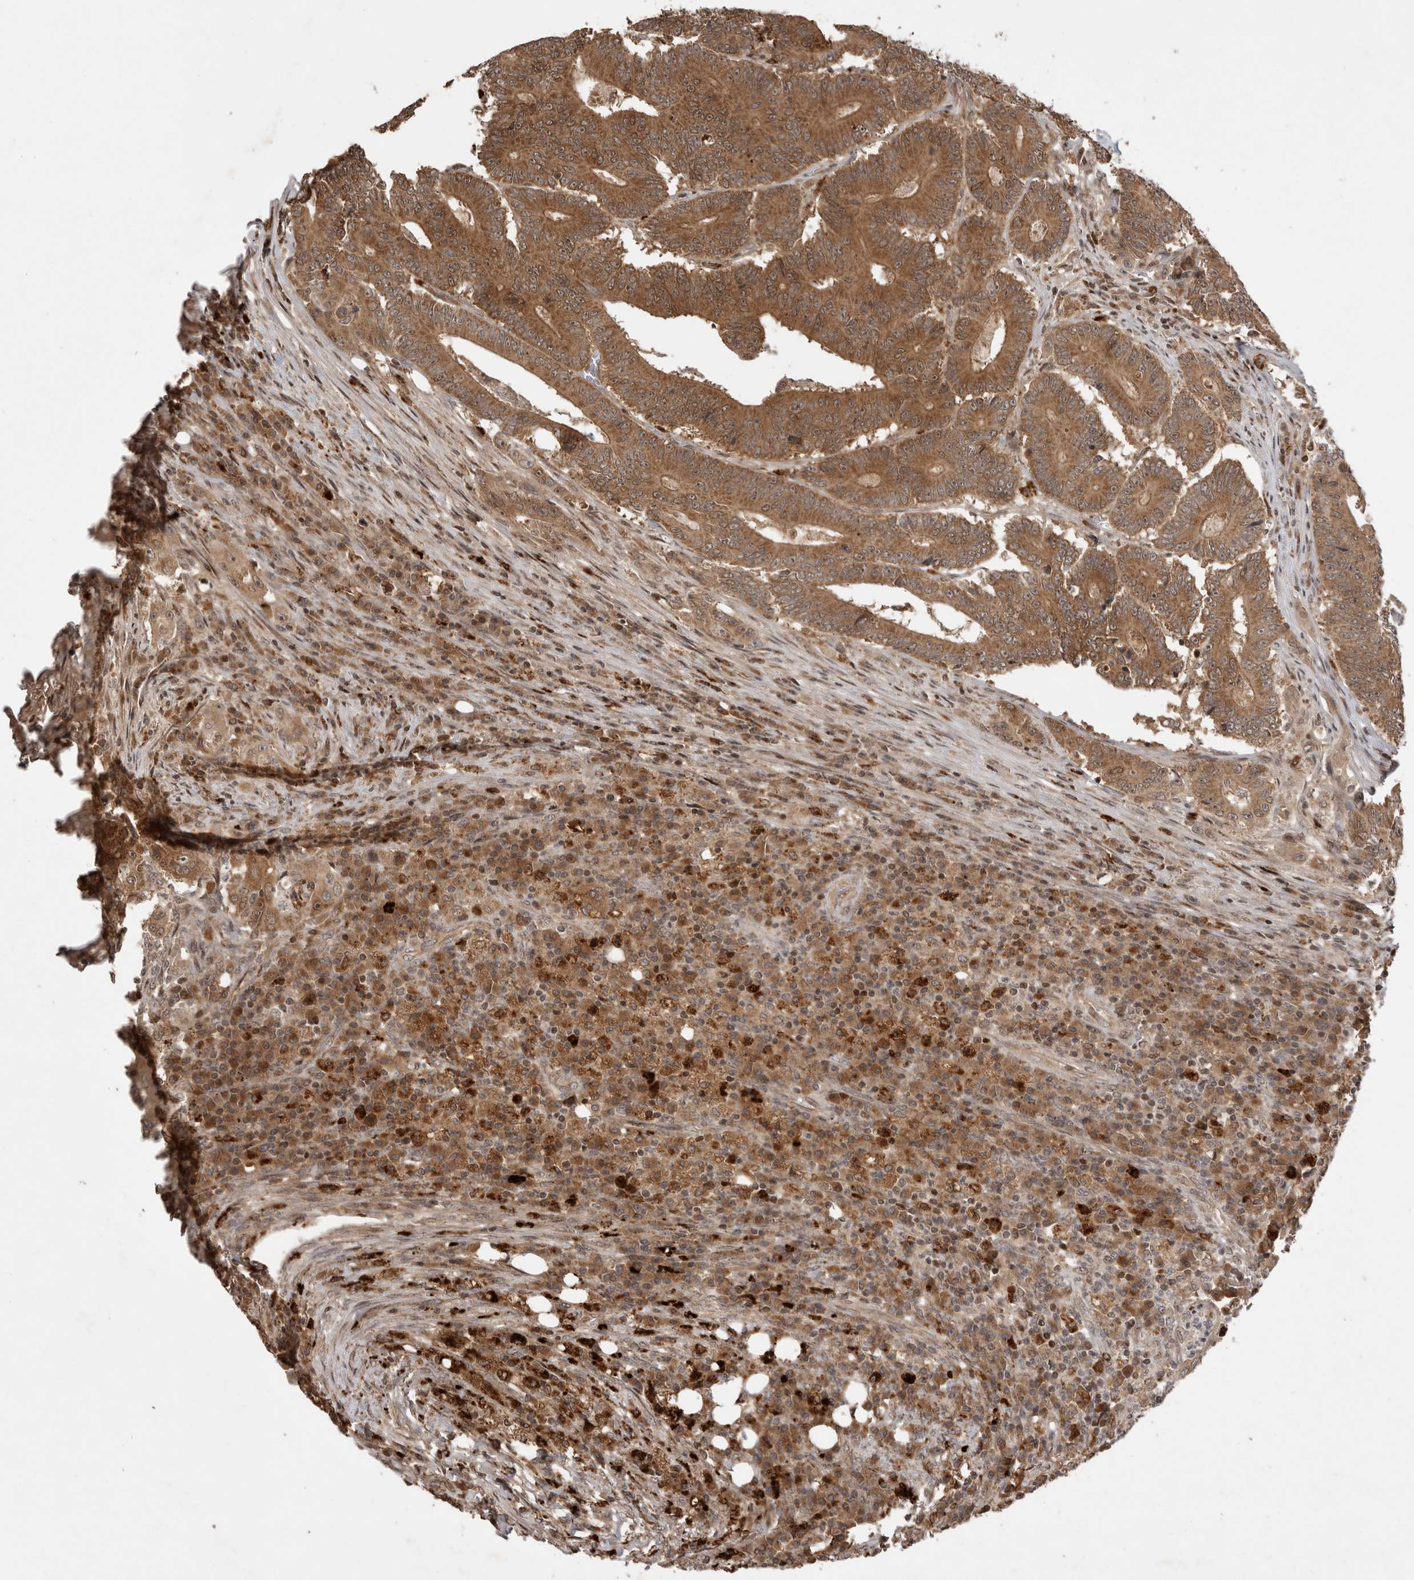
{"staining": {"intensity": "moderate", "quantity": ">75%", "location": "cytoplasmic/membranous"}, "tissue": "colorectal cancer", "cell_type": "Tumor cells", "image_type": "cancer", "snomed": [{"axis": "morphology", "description": "Adenocarcinoma, NOS"}, {"axis": "topography", "description": "Colon"}], "caption": "Protein staining demonstrates moderate cytoplasmic/membranous expression in approximately >75% of tumor cells in colorectal cancer. (Brightfield microscopy of DAB IHC at high magnification).", "gene": "FAM221A", "patient": {"sex": "male", "age": 83}}